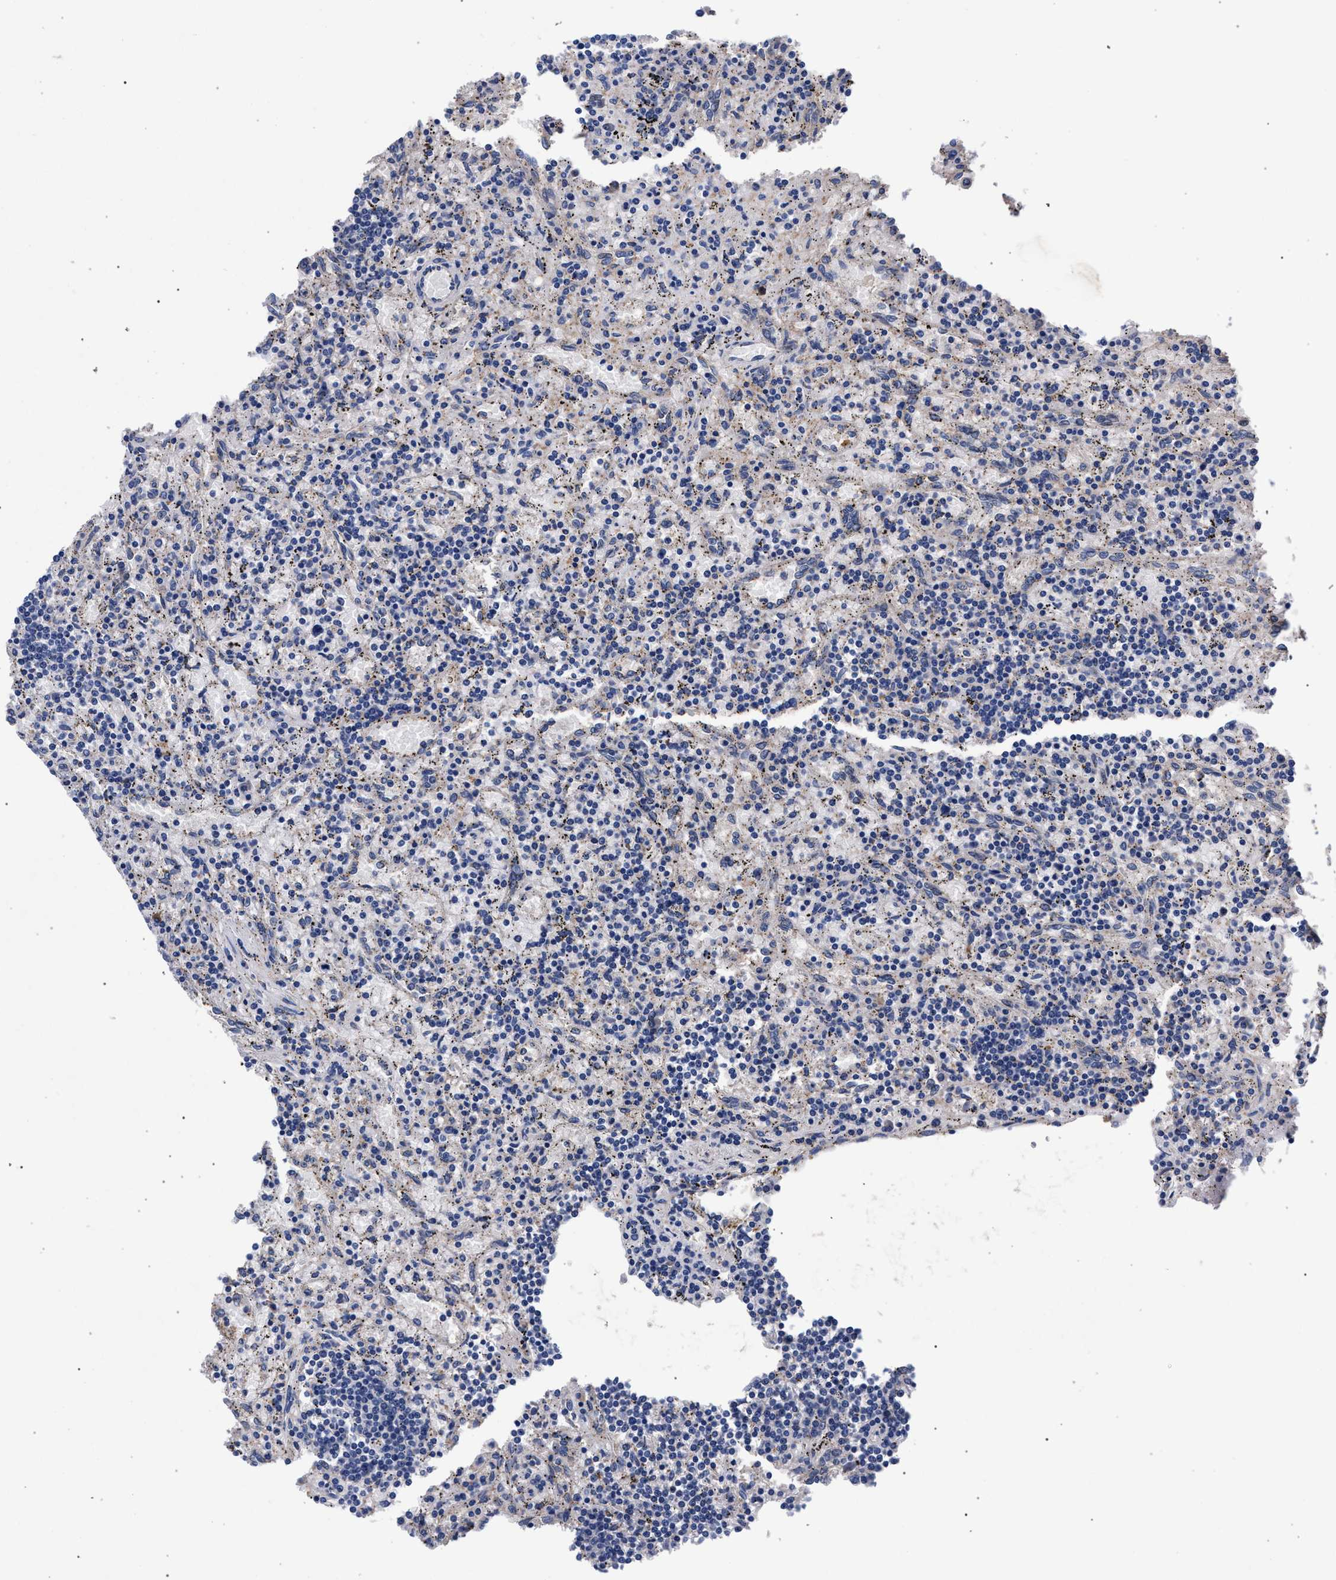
{"staining": {"intensity": "negative", "quantity": "none", "location": "none"}, "tissue": "lymphoma", "cell_type": "Tumor cells", "image_type": "cancer", "snomed": [{"axis": "morphology", "description": "Malignant lymphoma, non-Hodgkin's type, Low grade"}, {"axis": "topography", "description": "Spleen"}], "caption": "Photomicrograph shows no significant protein staining in tumor cells of low-grade malignant lymphoma, non-Hodgkin's type. Nuclei are stained in blue.", "gene": "ACOX1", "patient": {"sex": "male", "age": 76}}